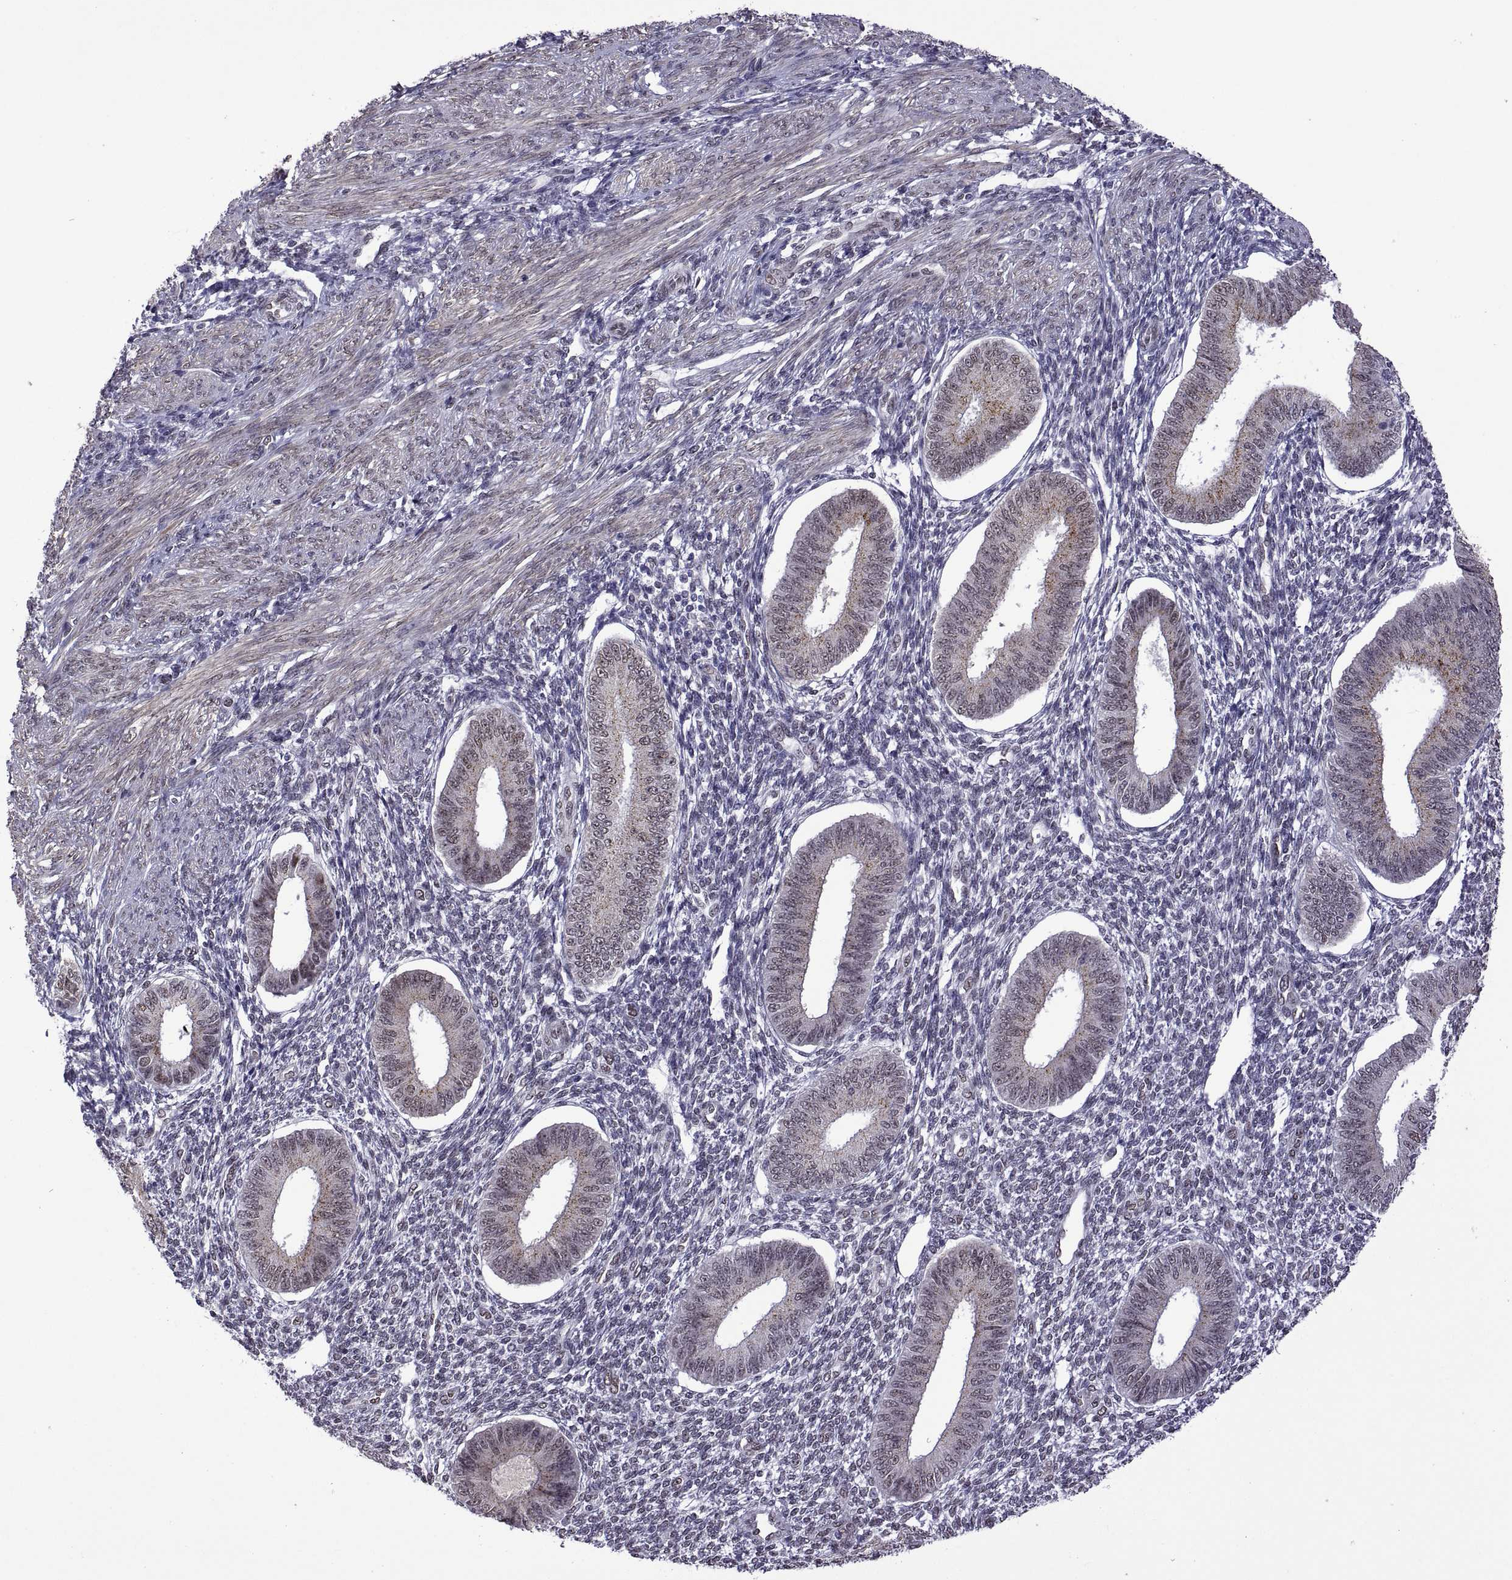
{"staining": {"intensity": "negative", "quantity": "none", "location": "none"}, "tissue": "endometrium", "cell_type": "Cells in endometrial stroma", "image_type": "normal", "snomed": [{"axis": "morphology", "description": "Normal tissue, NOS"}, {"axis": "topography", "description": "Endometrium"}], "caption": "Immunohistochemistry (IHC) of normal endometrium shows no positivity in cells in endometrial stroma. (DAB IHC, high magnification).", "gene": "NR4A1", "patient": {"sex": "female", "age": 39}}